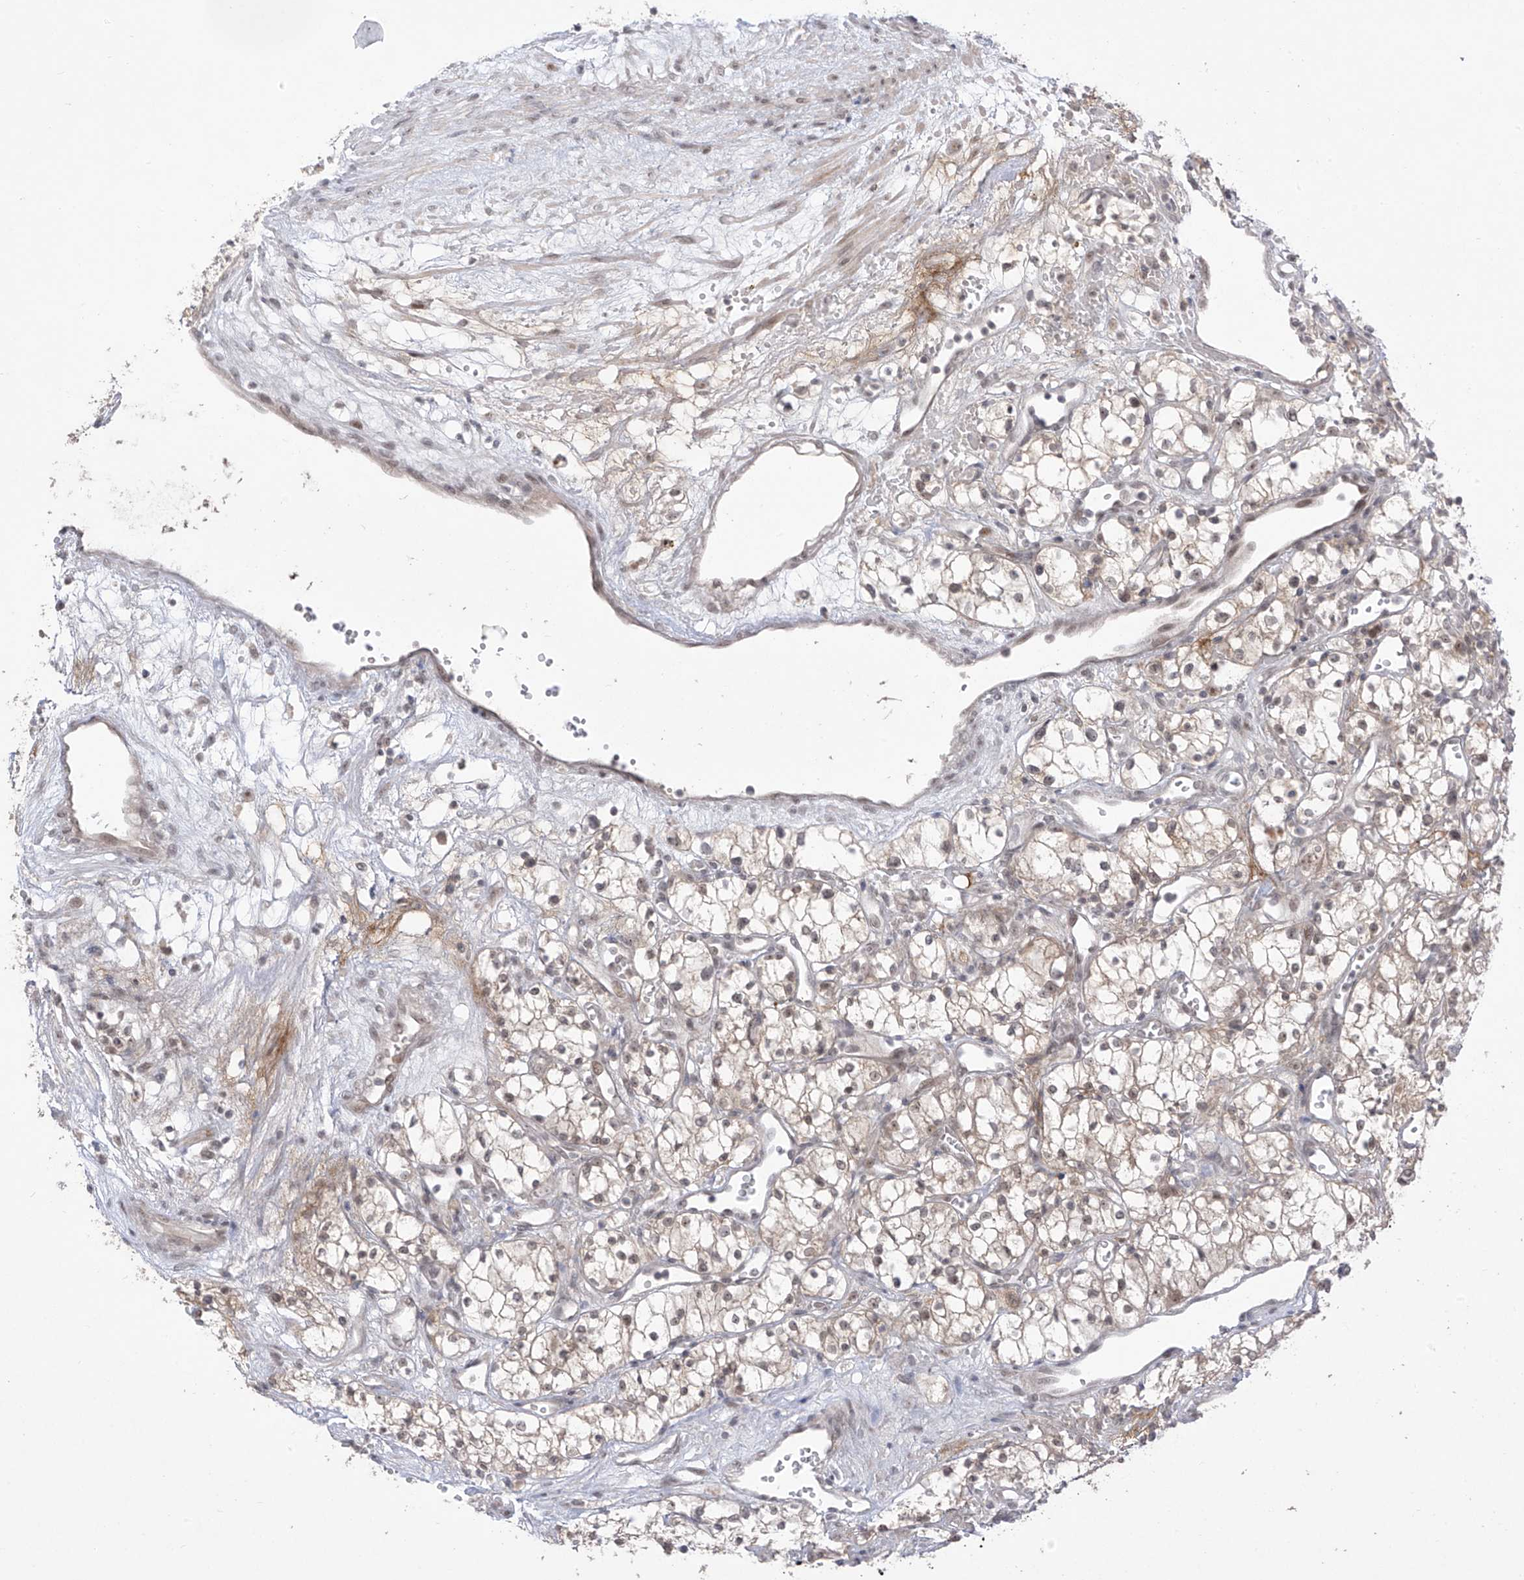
{"staining": {"intensity": "weak", "quantity": ">75%", "location": "cytoplasmic/membranous,nuclear"}, "tissue": "renal cancer", "cell_type": "Tumor cells", "image_type": "cancer", "snomed": [{"axis": "morphology", "description": "Adenocarcinoma, NOS"}, {"axis": "topography", "description": "Kidney"}], "caption": "Human renal cancer stained with a protein marker demonstrates weak staining in tumor cells.", "gene": "OGT", "patient": {"sex": "male", "age": 59}}